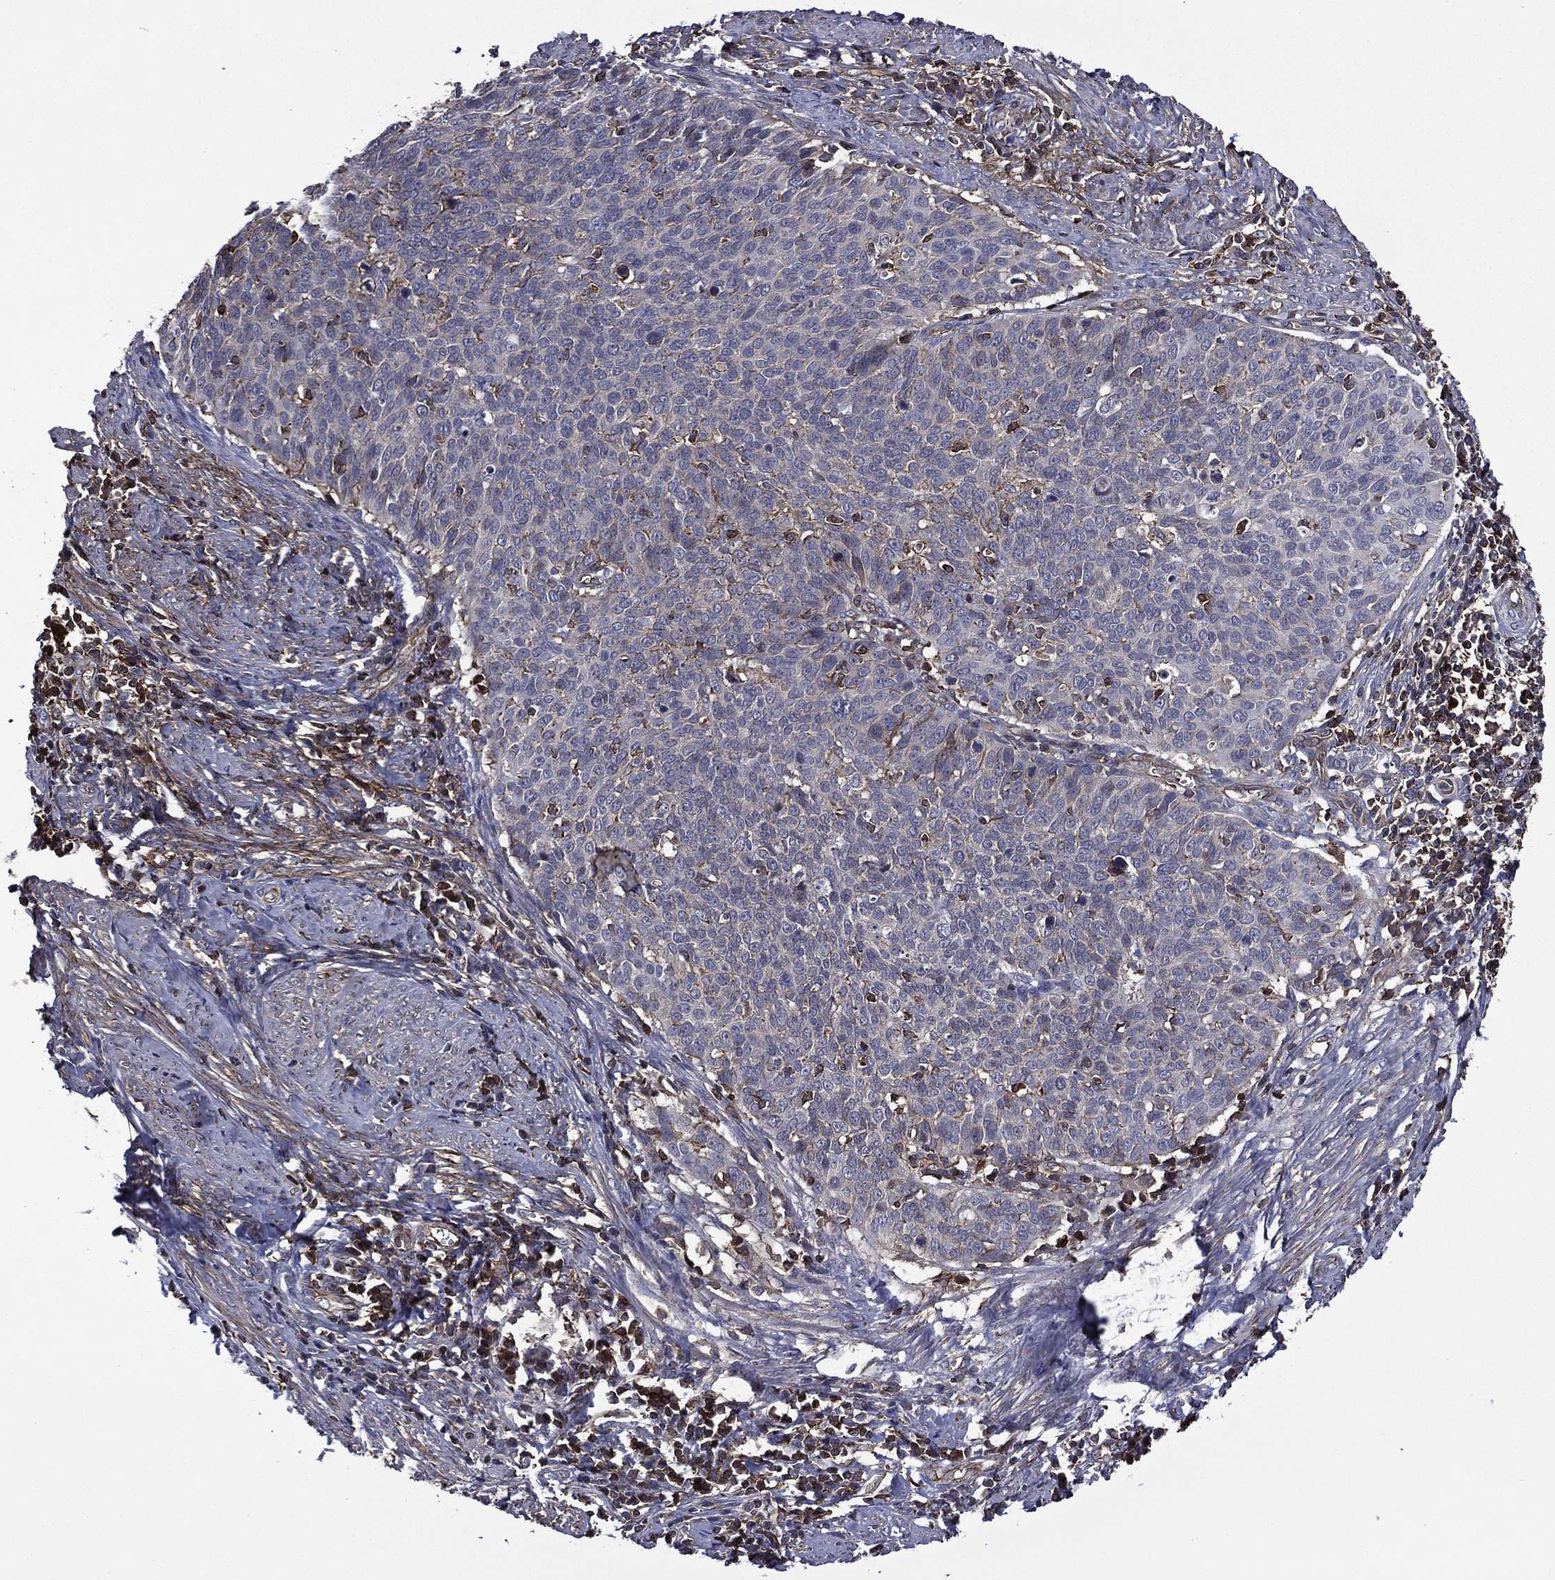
{"staining": {"intensity": "moderate", "quantity": "<25%", "location": "cytoplasmic/membranous"}, "tissue": "cervical cancer", "cell_type": "Tumor cells", "image_type": "cancer", "snomed": [{"axis": "morphology", "description": "Normal tissue, NOS"}, {"axis": "morphology", "description": "Squamous cell carcinoma, NOS"}, {"axis": "topography", "description": "Cervix"}], "caption": "Moderate cytoplasmic/membranous staining is appreciated in about <25% of tumor cells in cervical cancer.", "gene": "PLPP3", "patient": {"sex": "female", "age": 39}}